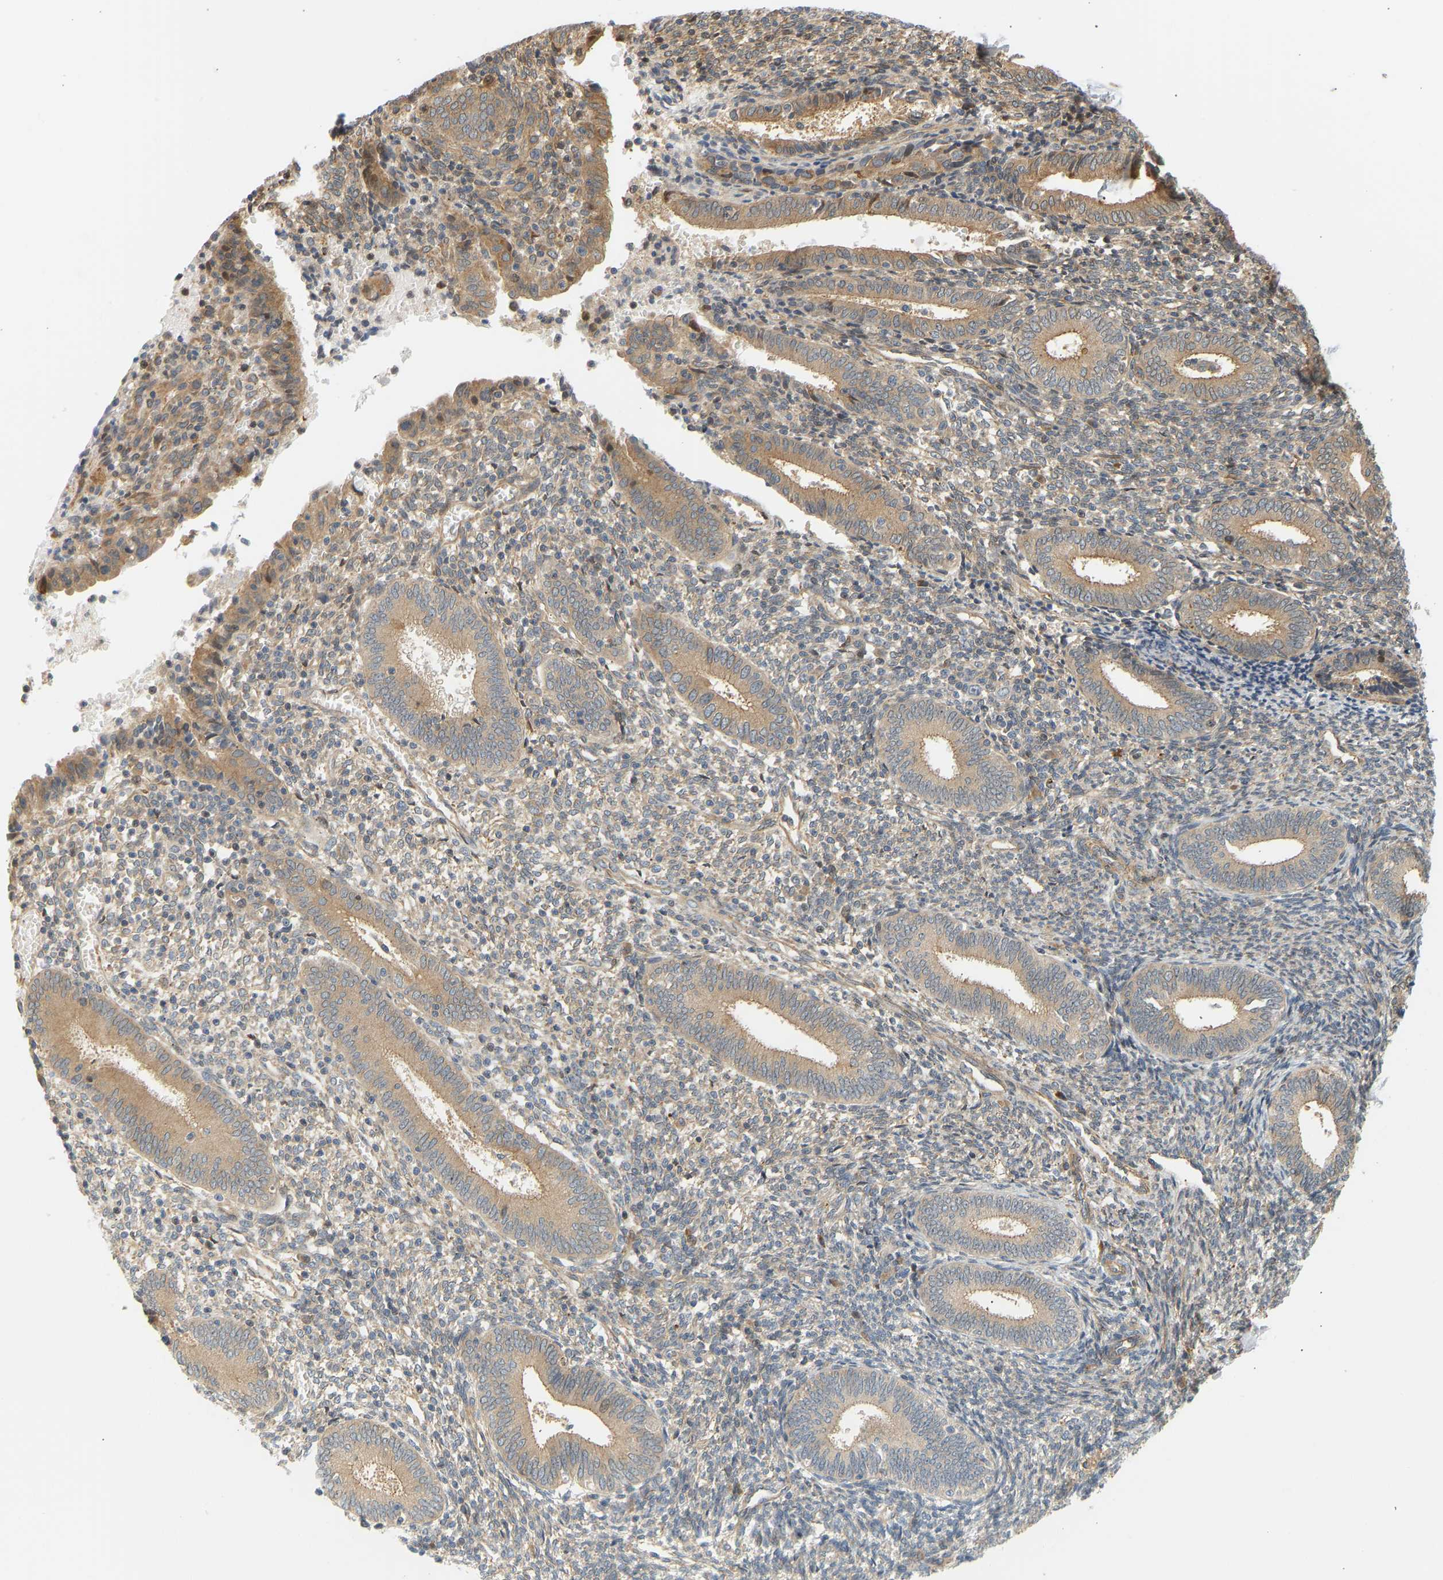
{"staining": {"intensity": "weak", "quantity": "25%-75%", "location": "cytoplasmic/membranous"}, "tissue": "endometrium", "cell_type": "Cells in endometrial stroma", "image_type": "normal", "snomed": [{"axis": "morphology", "description": "Normal tissue, NOS"}, {"axis": "topography", "description": "Endometrium"}], "caption": "Cells in endometrial stroma show weak cytoplasmic/membranous staining in about 25%-75% of cells in unremarkable endometrium.", "gene": "CEP57", "patient": {"sex": "female", "age": 41}}